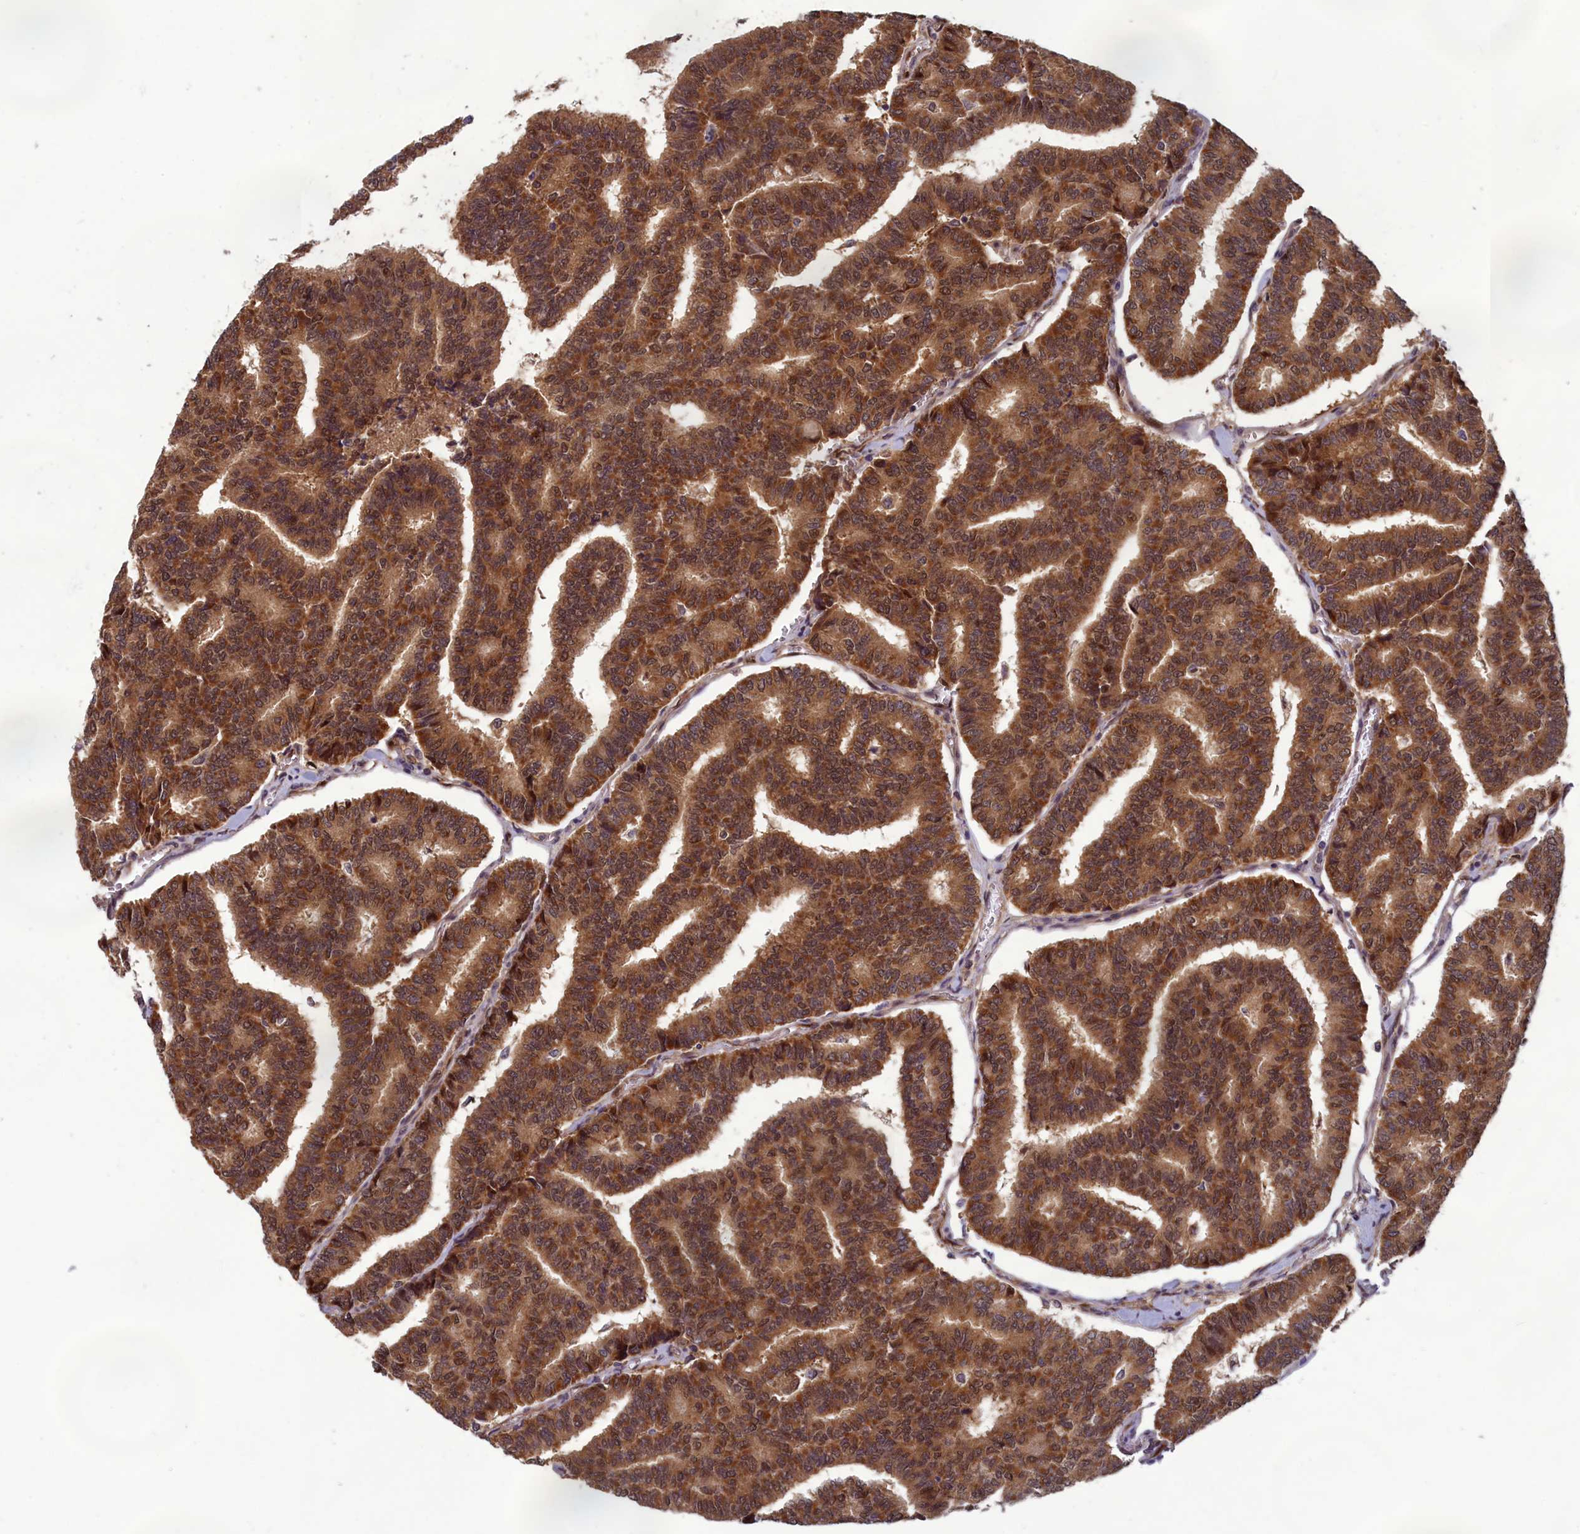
{"staining": {"intensity": "moderate", "quantity": ">75%", "location": "cytoplasmic/membranous,nuclear"}, "tissue": "thyroid cancer", "cell_type": "Tumor cells", "image_type": "cancer", "snomed": [{"axis": "morphology", "description": "Papillary adenocarcinoma, NOS"}, {"axis": "topography", "description": "Thyroid gland"}], "caption": "Thyroid cancer (papillary adenocarcinoma) was stained to show a protein in brown. There is medium levels of moderate cytoplasmic/membranous and nuclear staining in about >75% of tumor cells.", "gene": "CCDC15", "patient": {"sex": "female", "age": 35}}